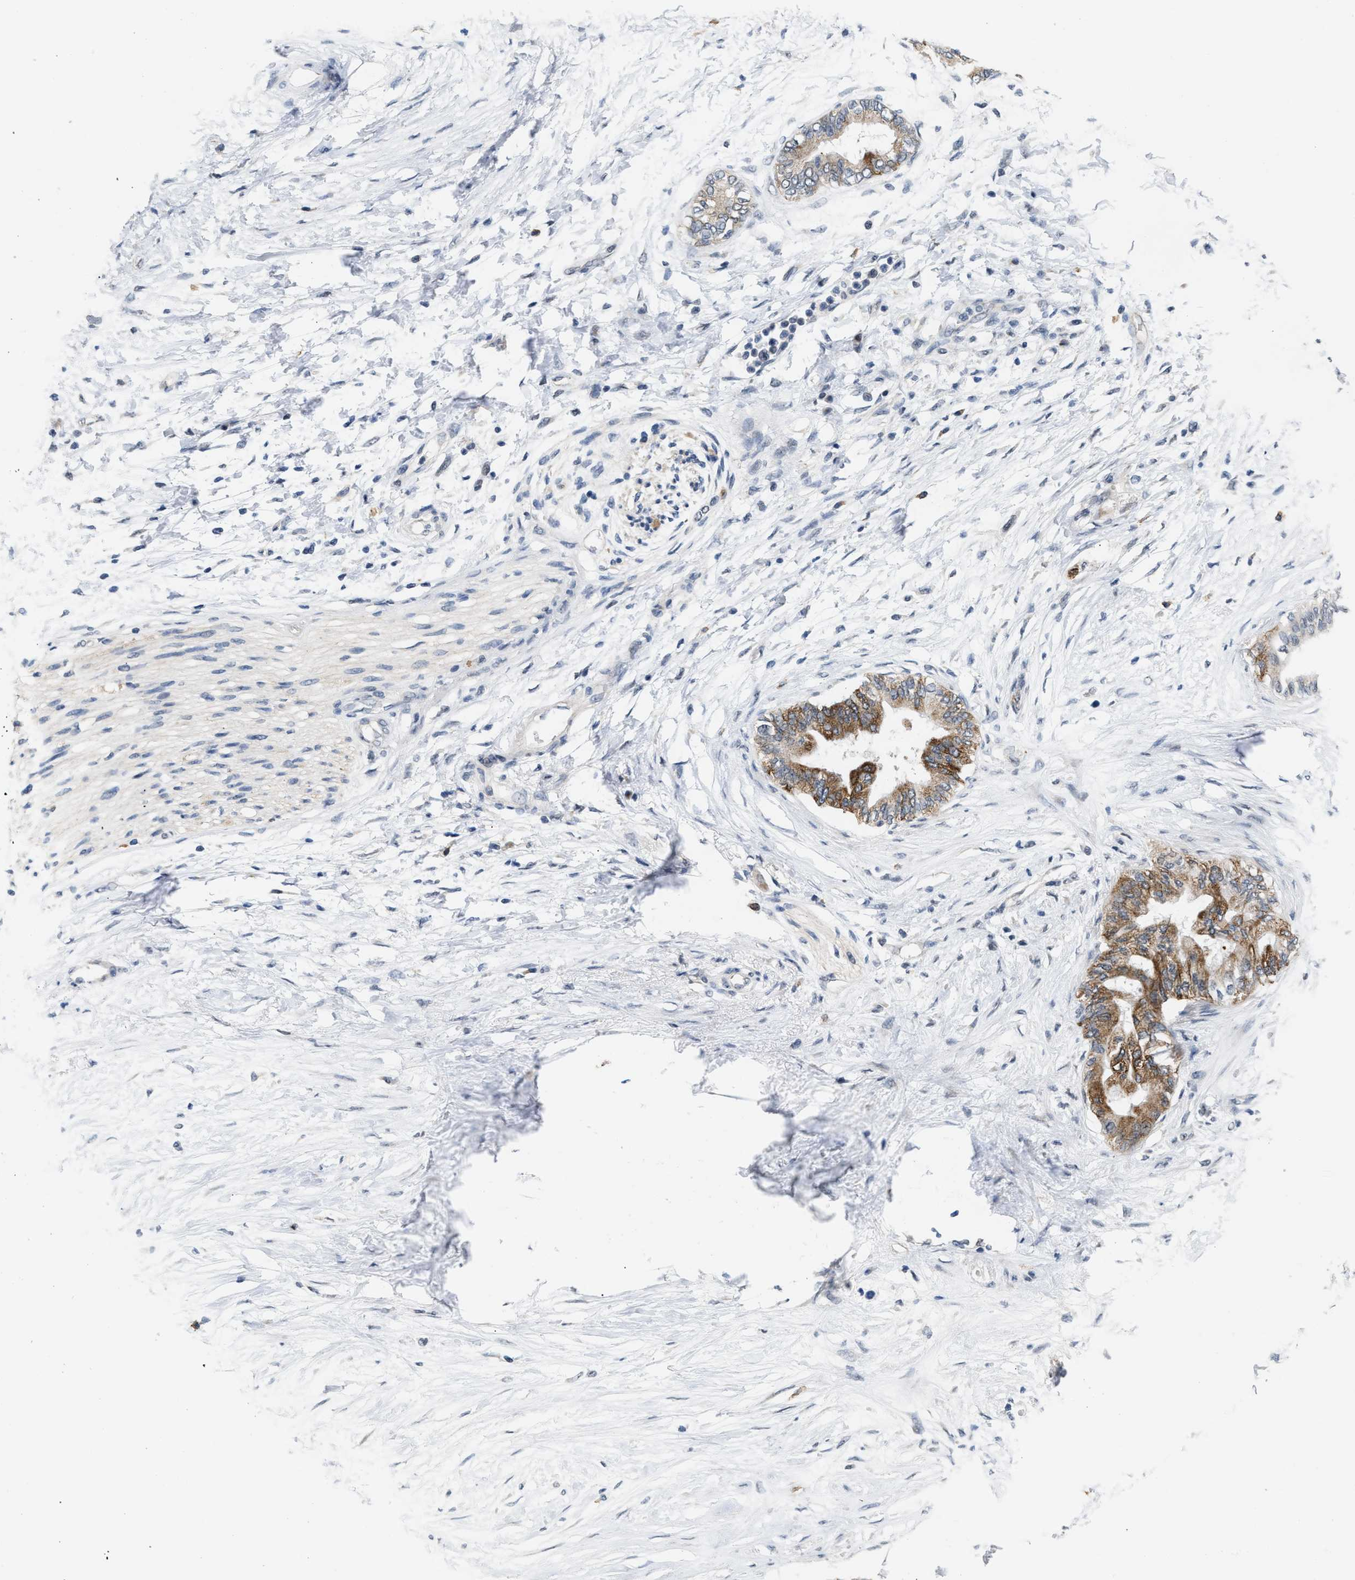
{"staining": {"intensity": "moderate", "quantity": ">75%", "location": "cytoplasmic/membranous"}, "tissue": "pancreatic cancer", "cell_type": "Tumor cells", "image_type": "cancer", "snomed": [{"axis": "morphology", "description": "Normal tissue, NOS"}, {"axis": "morphology", "description": "Adenocarcinoma, NOS"}, {"axis": "topography", "description": "Pancreas"}, {"axis": "topography", "description": "Duodenum"}], "caption": "Human pancreatic cancer (adenocarcinoma) stained with a brown dye demonstrates moderate cytoplasmic/membranous positive staining in approximately >75% of tumor cells.", "gene": "TXNRD3", "patient": {"sex": "female", "age": 60}}